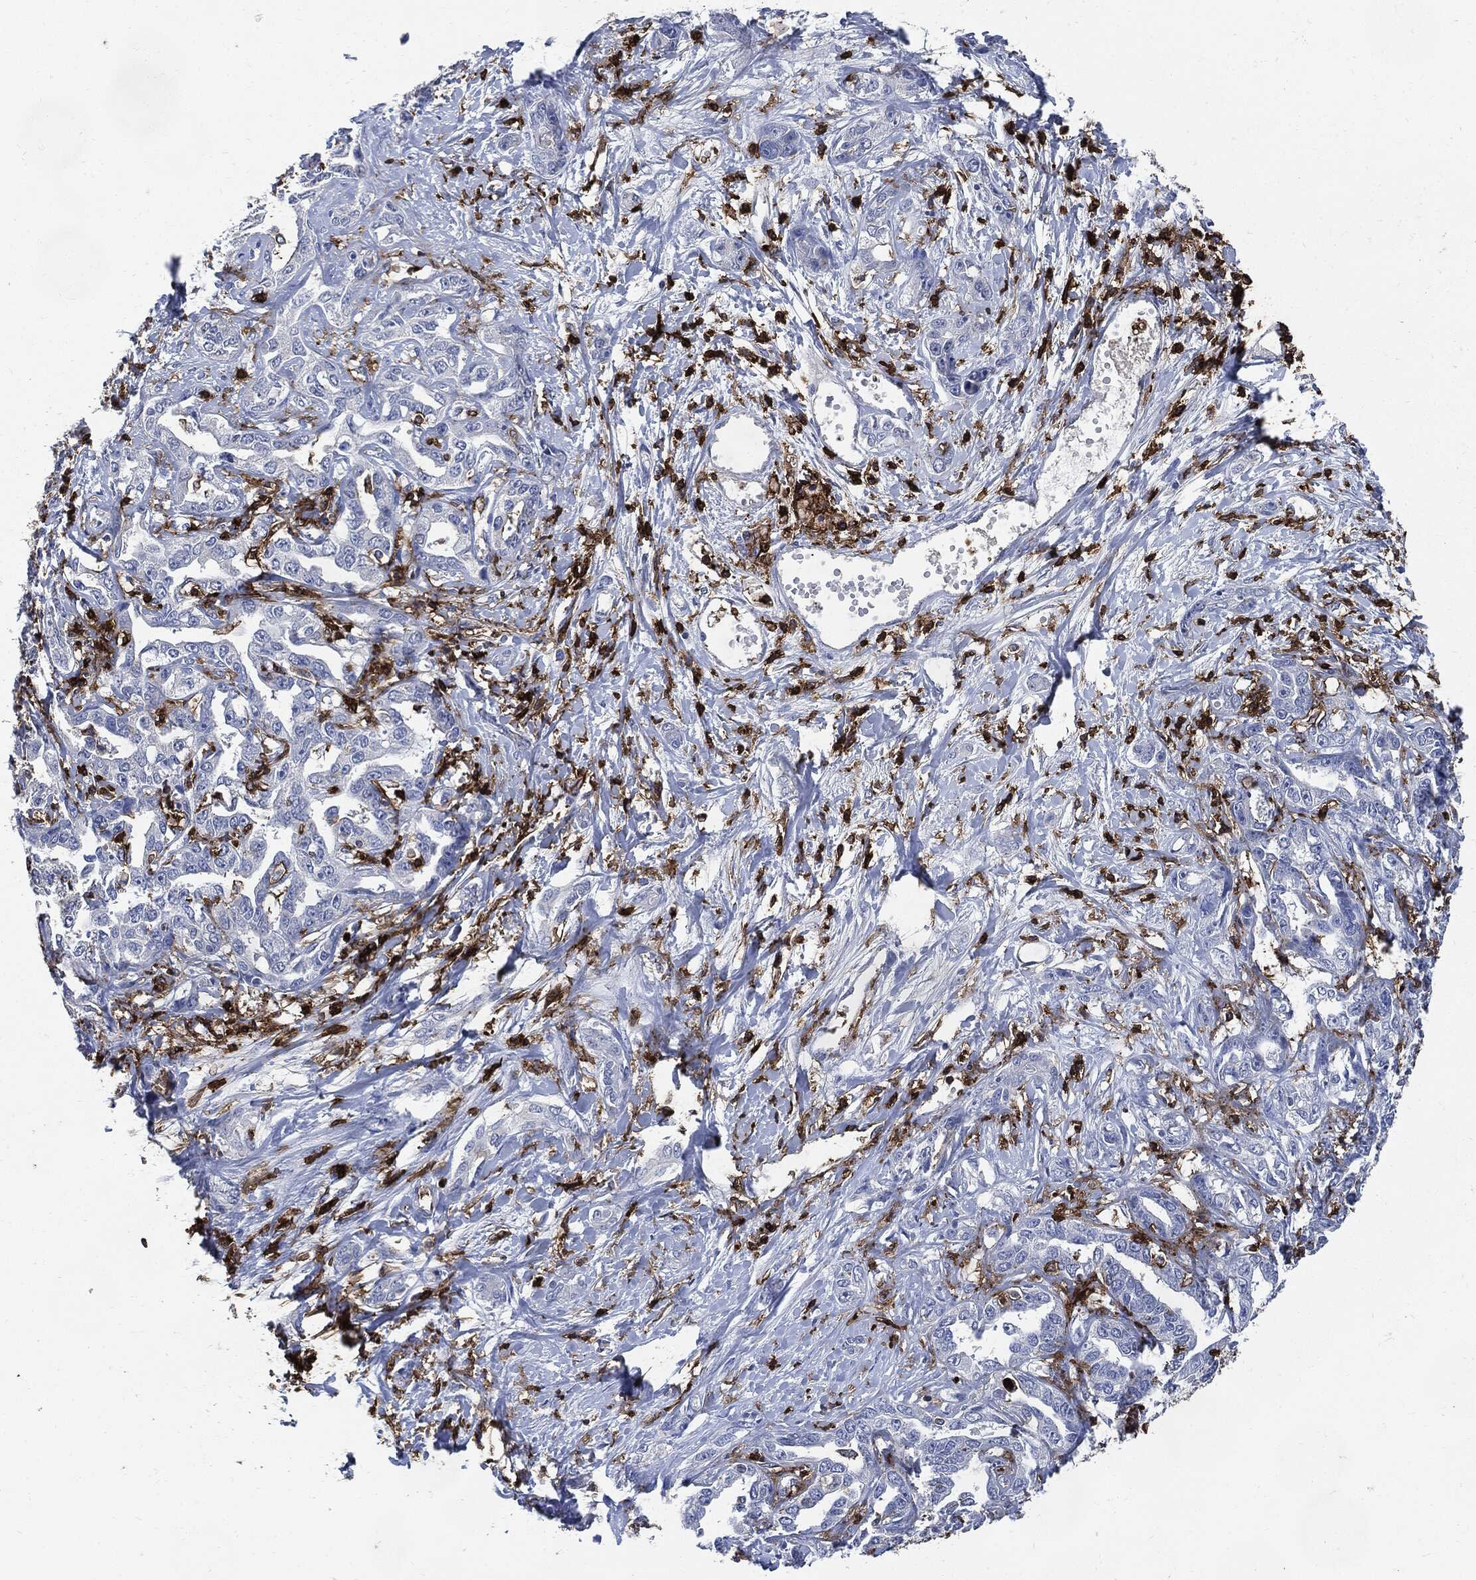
{"staining": {"intensity": "negative", "quantity": "none", "location": "none"}, "tissue": "liver cancer", "cell_type": "Tumor cells", "image_type": "cancer", "snomed": [{"axis": "morphology", "description": "Cholangiocarcinoma"}, {"axis": "topography", "description": "Liver"}], "caption": "Immunohistochemistry photomicrograph of neoplastic tissue: human cholangiocarcinoma (liver) stained with DAB displays no significant protein positivity in tumor cells.", "gene": "PTPRC", "patient": {"sex": "male", "age": 59}}